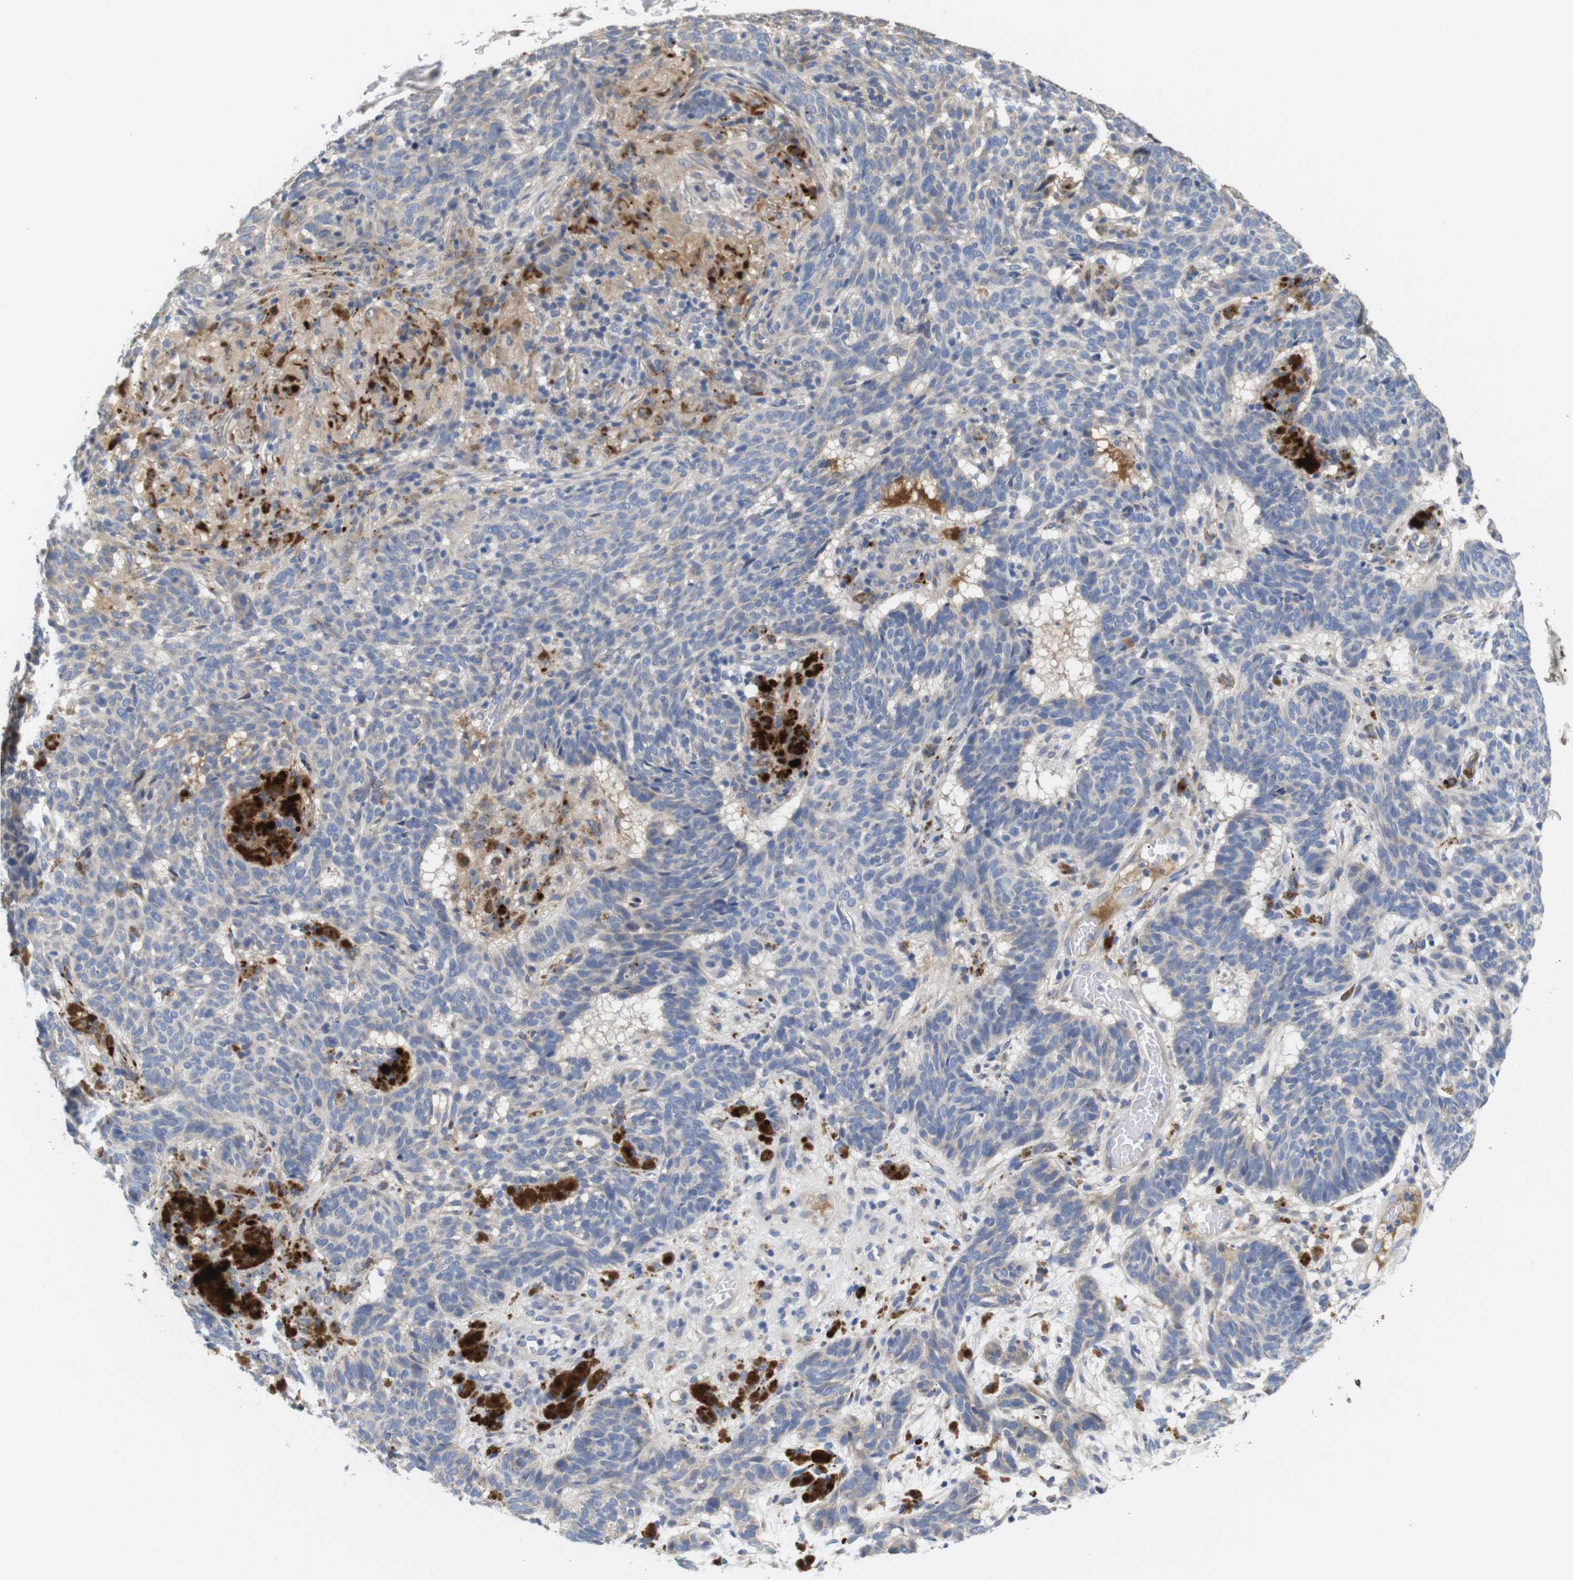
{"staining": {"intensity": "negative", "quantity": "none", "location": "none"}, "tissue": "skin cancer", "cell_type": "Tumor cells", "image_type": "cancer", "snomed": [{"axis": "morphology", "description": "Basal cell carcinoma"}, {"axis": "topography", "description": "Skin"}], "caption": "Immunohistochemical staining of skin basal cell carcinoma demonstrates no significant positivity in tumor cells.", "gene": "SPRY3", "patient": {"sex": "male", "age": 85}}